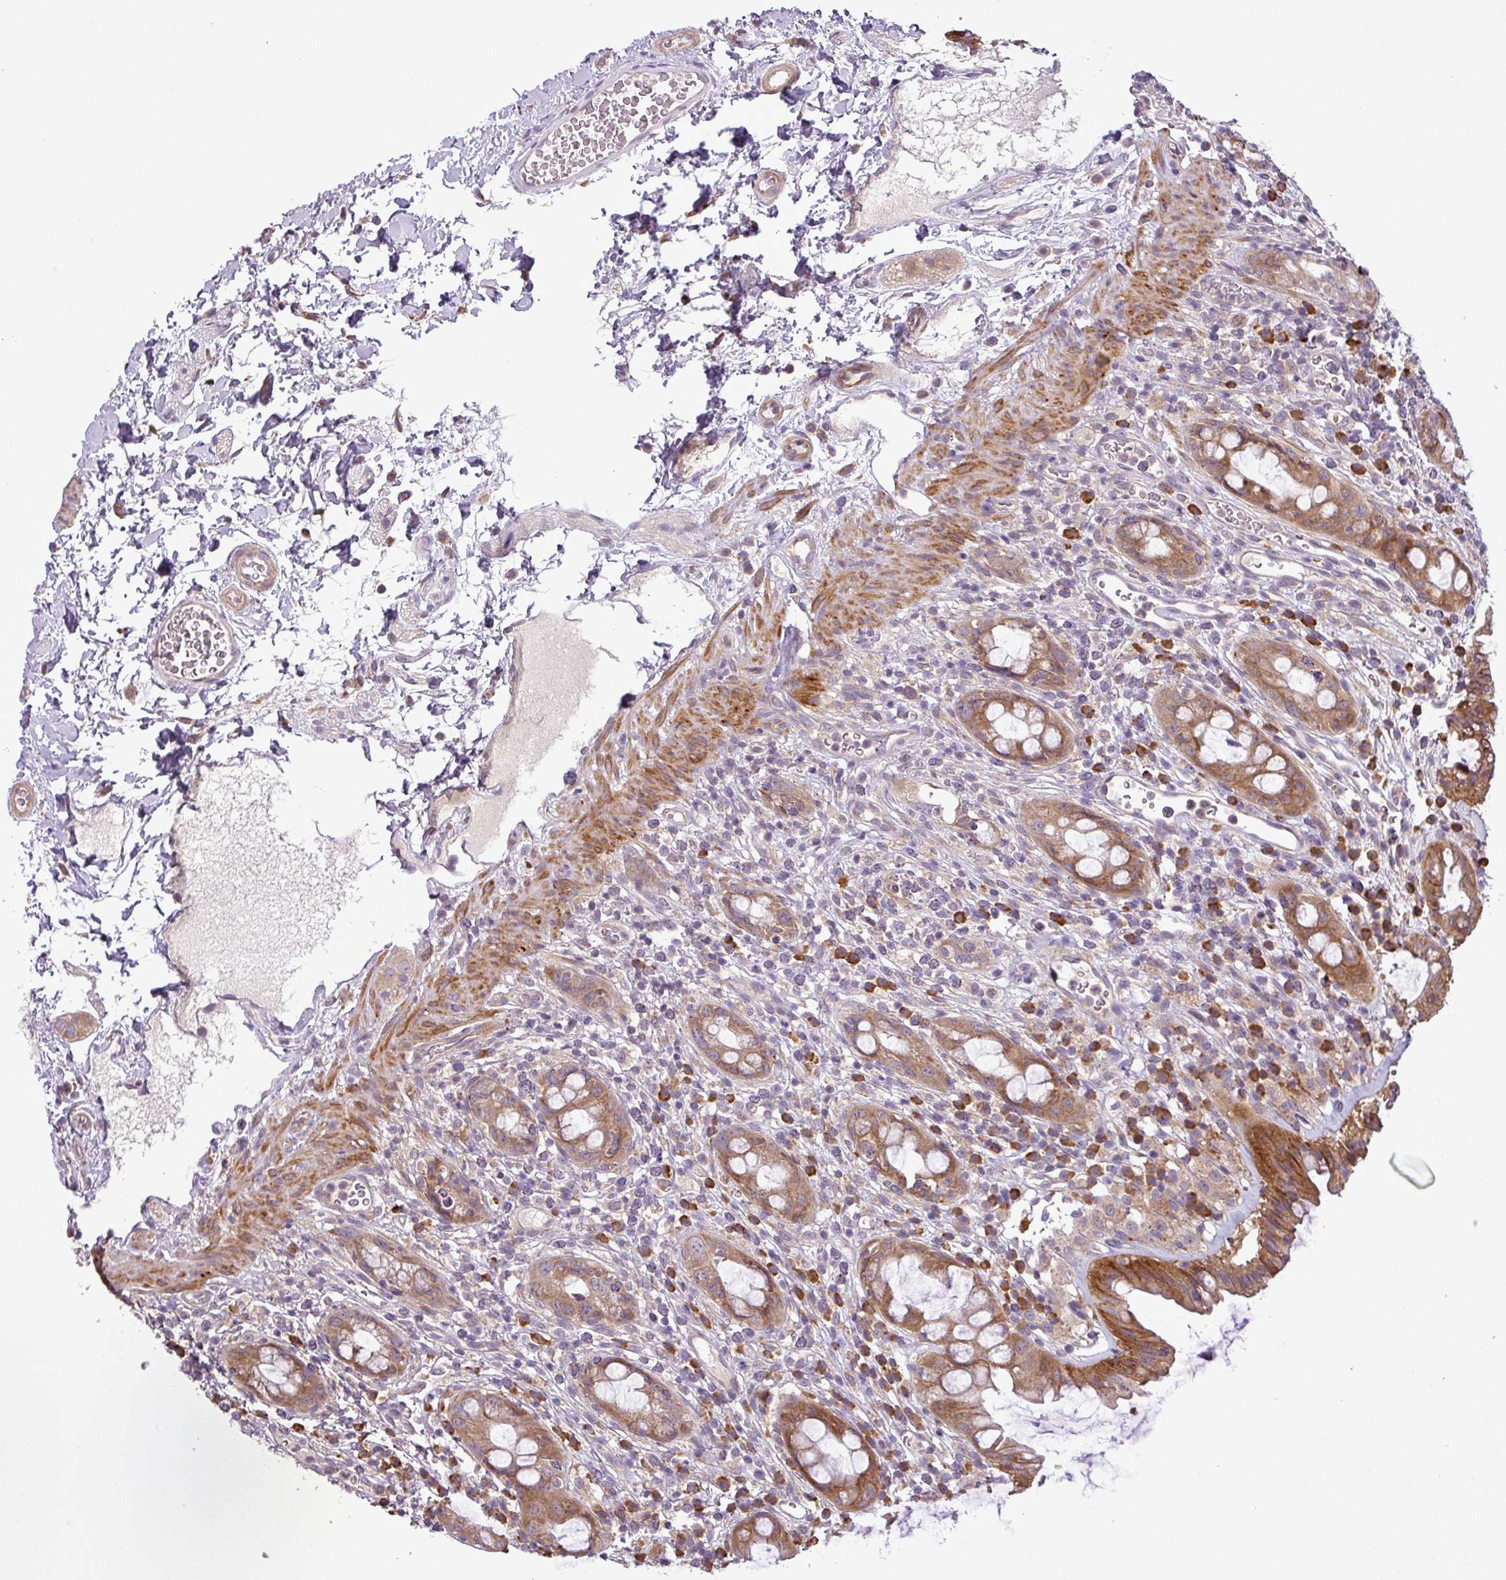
{"staining": {"intensity": "moderate", "quantity": ">75%", "location": "cytoplasmic/membranous"}, "tissue": "rectum", "cell_type": "Glandular cells", "image_type": "normal", "snomed": [{"axis": "morphology", "description": "Normal tissue, NOS"}, {"axis": "topography", "description": "Rectum"}], "caption": "Moderate cytoplasmic/membranous staining for a protein is identified in approximately >75% of glandular cells of unremarkable rectum using immunohistochemistry (IHC).", "gene": "MOCS3", "patient": {"sex": "female", "age": 57}}